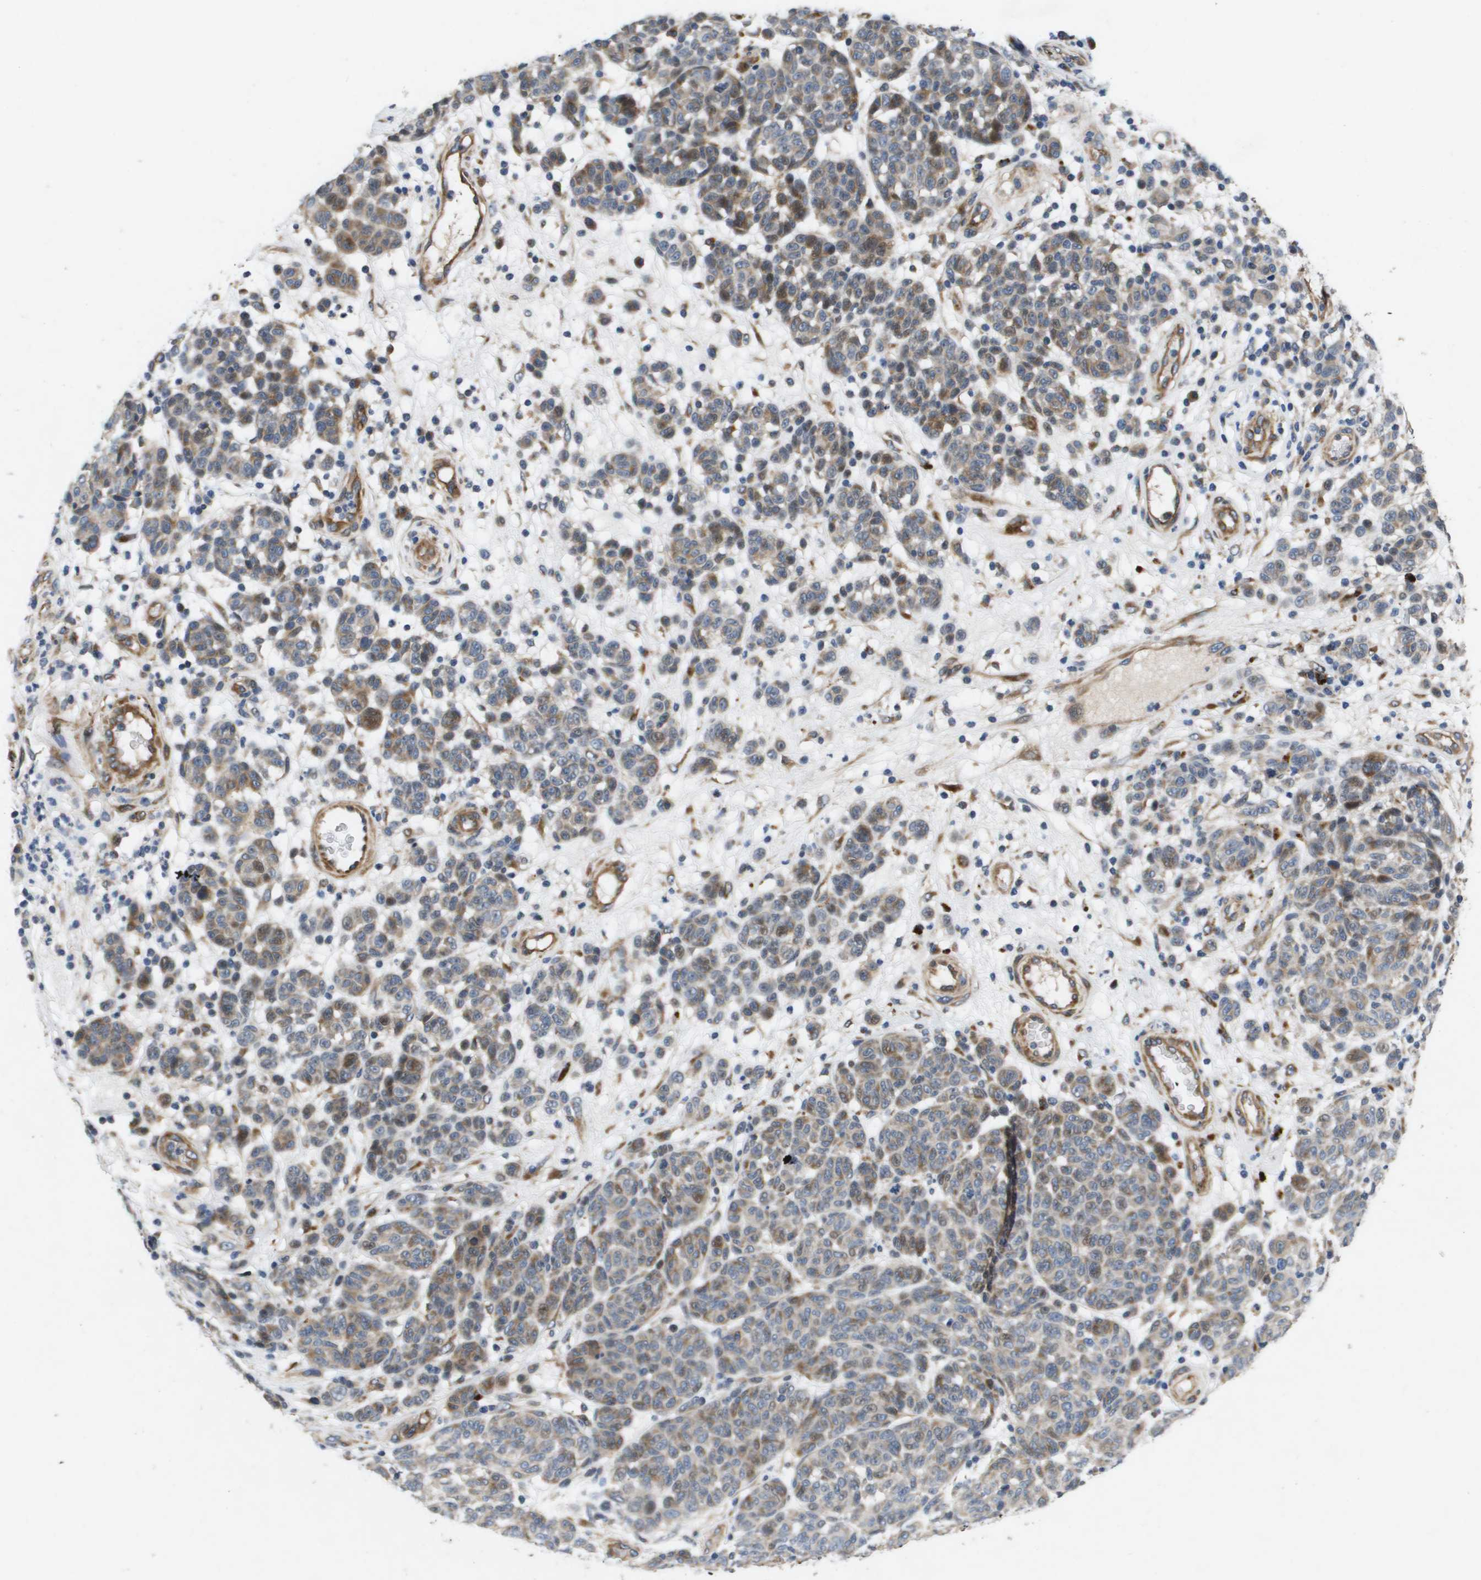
{"staining": {"intensity": "moderate", "quantity": "<25%", "location": "cytoplasmic/membranous,nuclear"}, "tissue": "melanoma", "cell_type": "Tumor cells", "image_type": "cancer", "snomed": [{"axis": "morphology", "description": "Malignant melanoma, NOS"}, {"axis": "topography", "description": "Skin"}], "caption": "The photomicrograph reveals a brown stain indicating the presence of a protein in the cytoplasmic/membranous and nuclear of tumor cells in melanoma. (Stains: DAB (3,3'-diaminobenzidine) in brown, nuclei in blue, Microscopy: brightfield microscopy at high magnification).", "gene": "ENTPD2", "patient": {"sex": "male", "age": 59}}